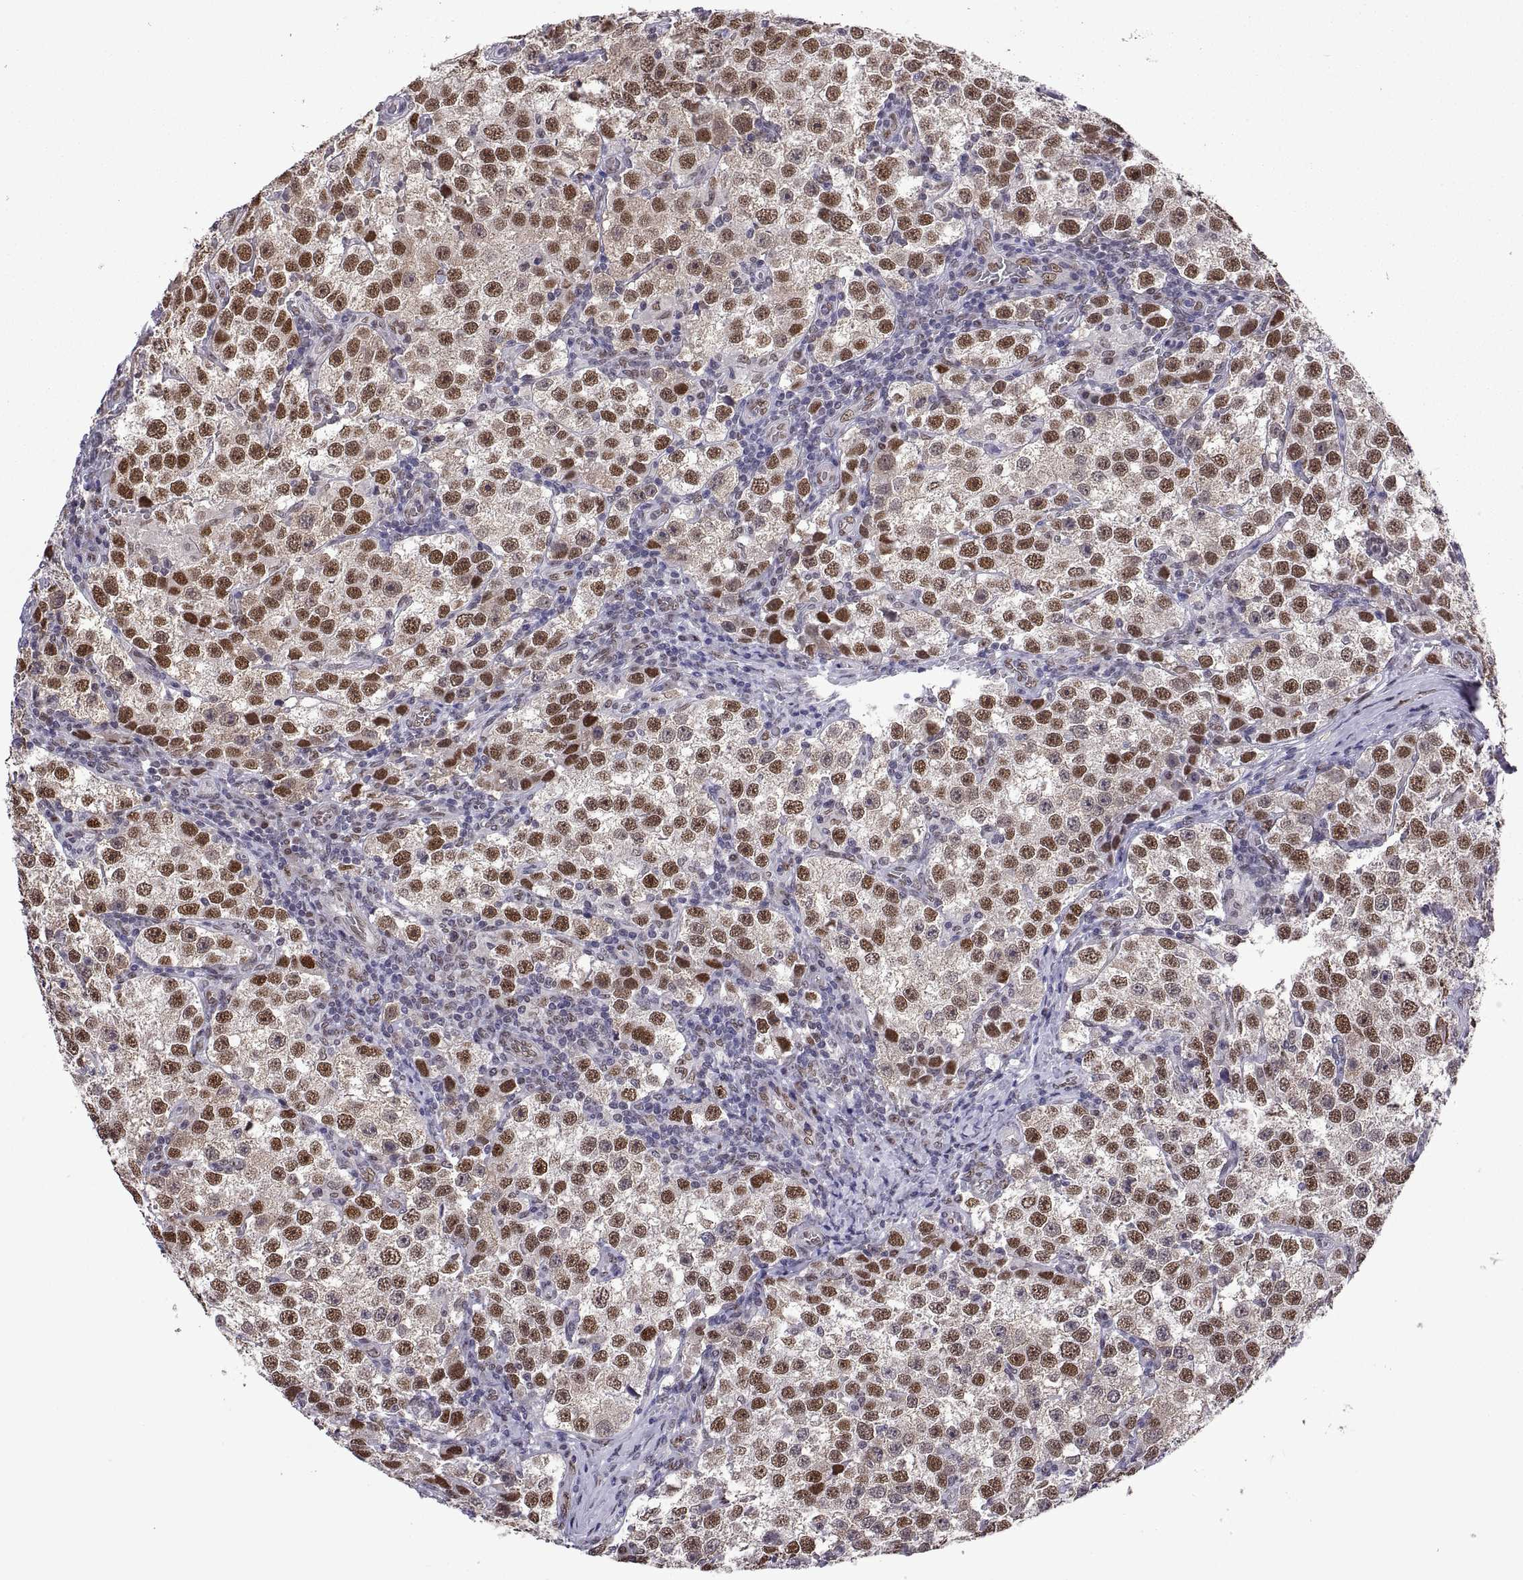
{"staining": {"intensity": "moderate", "quantity": ">75%", "location": "nuclear"}, "tissue": "testis cancer", "cell_type": "Tumor cells", "image_type": "cancer", "snomed": [{"axis": "morphology", "description": "Seminoma, NOS"}, {"axis": "topography", "description": "Testis"}], "caption": "Immunohistochemistry (IHC) staining of testis seminoma, which demonstrates medium levels of moderate nuclear positivity in approximately >75% of tumor cells indicating moderate nuclear protein staining. The staining was performed using DAB (brown) for protein detection and nuclei were counterstained in hematoxylin (blue).", "gene": "NR4A1", "patient": {"sex": "male", "age": 37}}